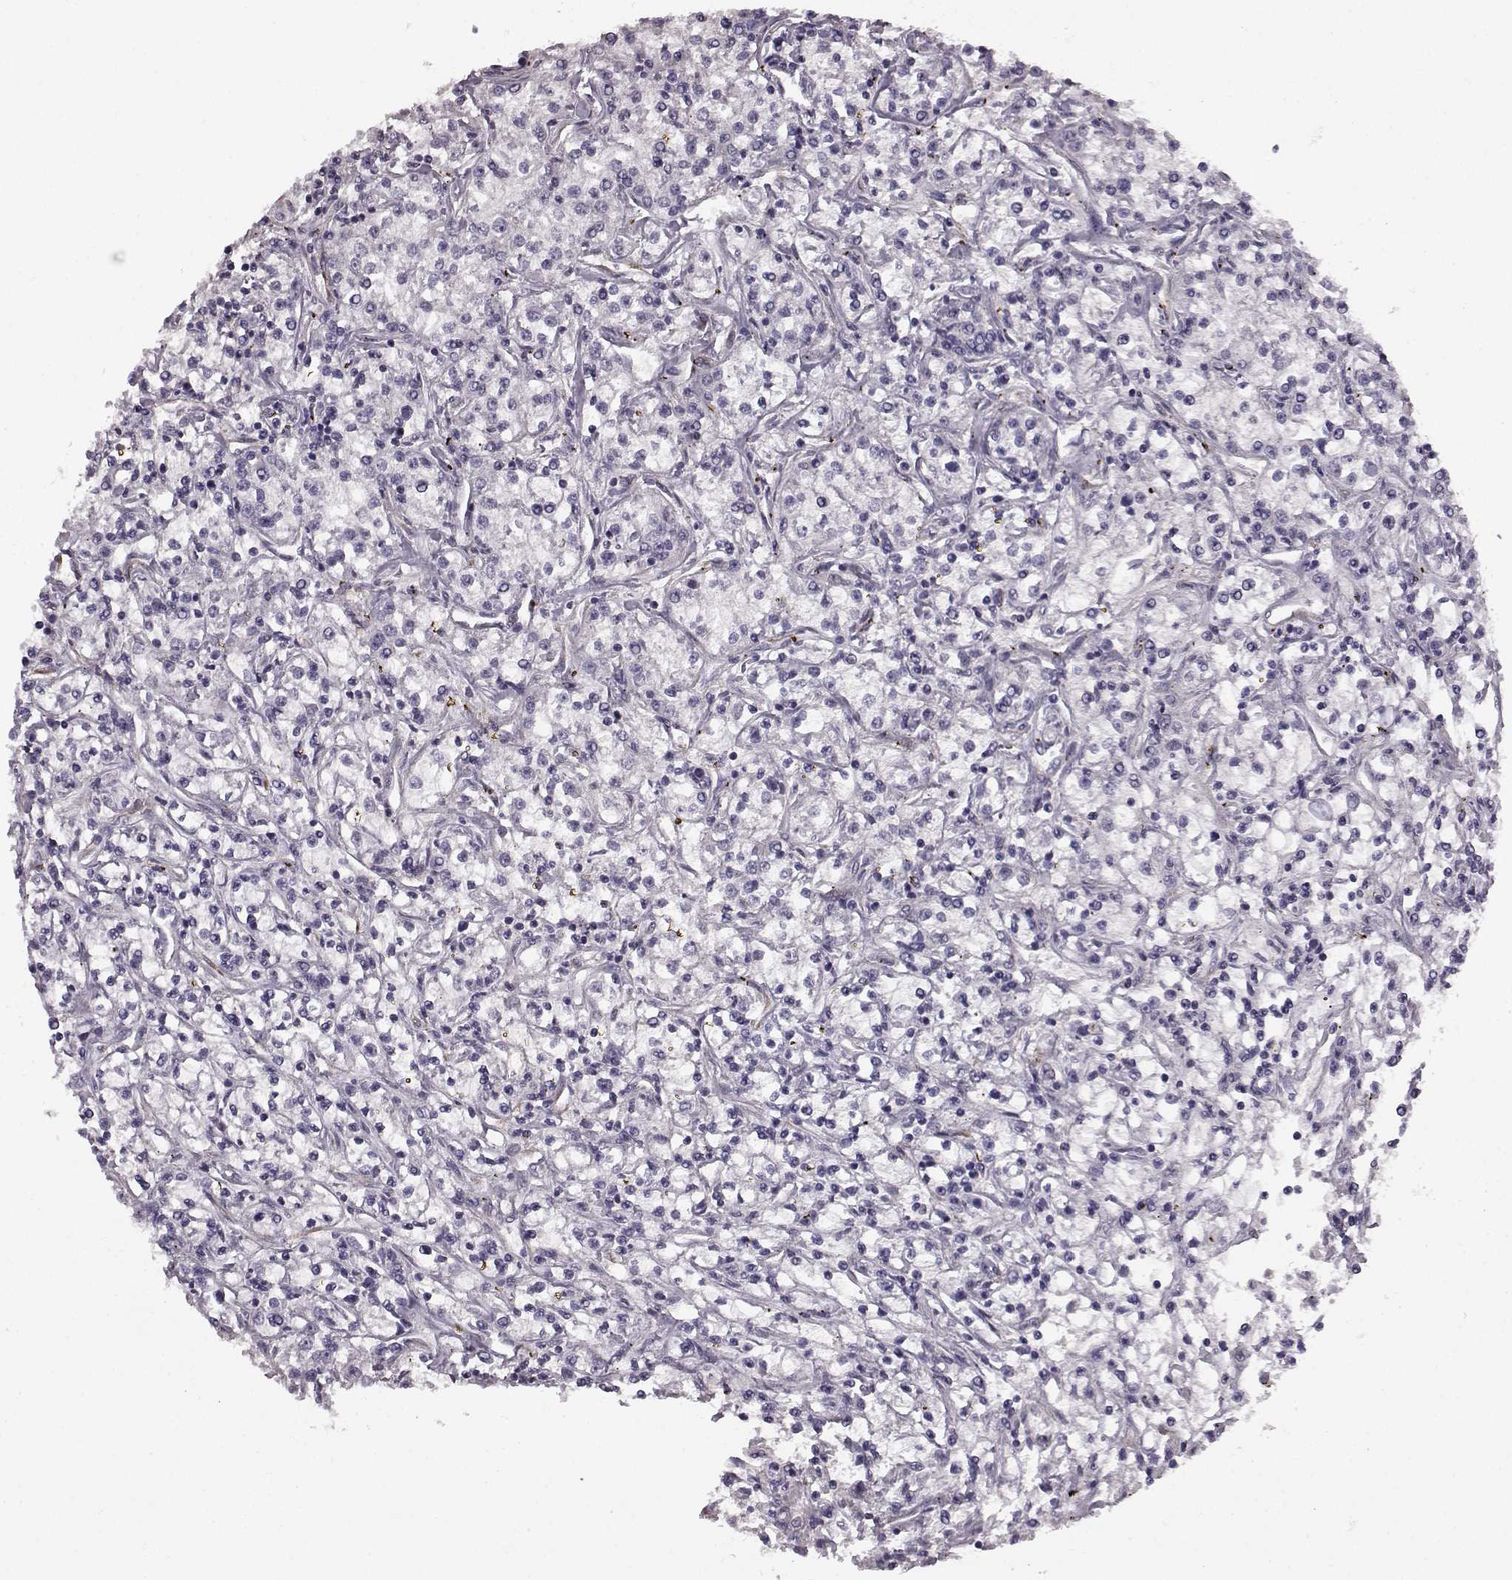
{"staining": {"intensity": "negative", "quantity": "none", "location": "none"}, "tissue": "renal cancer", "cell_type": "Tumor cells", "image_type": "cancer", "snomed": [{"axis": "morphology", "description": "Adenocarcinoma, NOS"}, {"axis": "topography", "description": "Kidney"}], "caption": "IHC of human renal adenocarcinoma displays no expression in tumor cells.", "gene": "KRT85", "patient": {"sex": "female", "age": 59}}